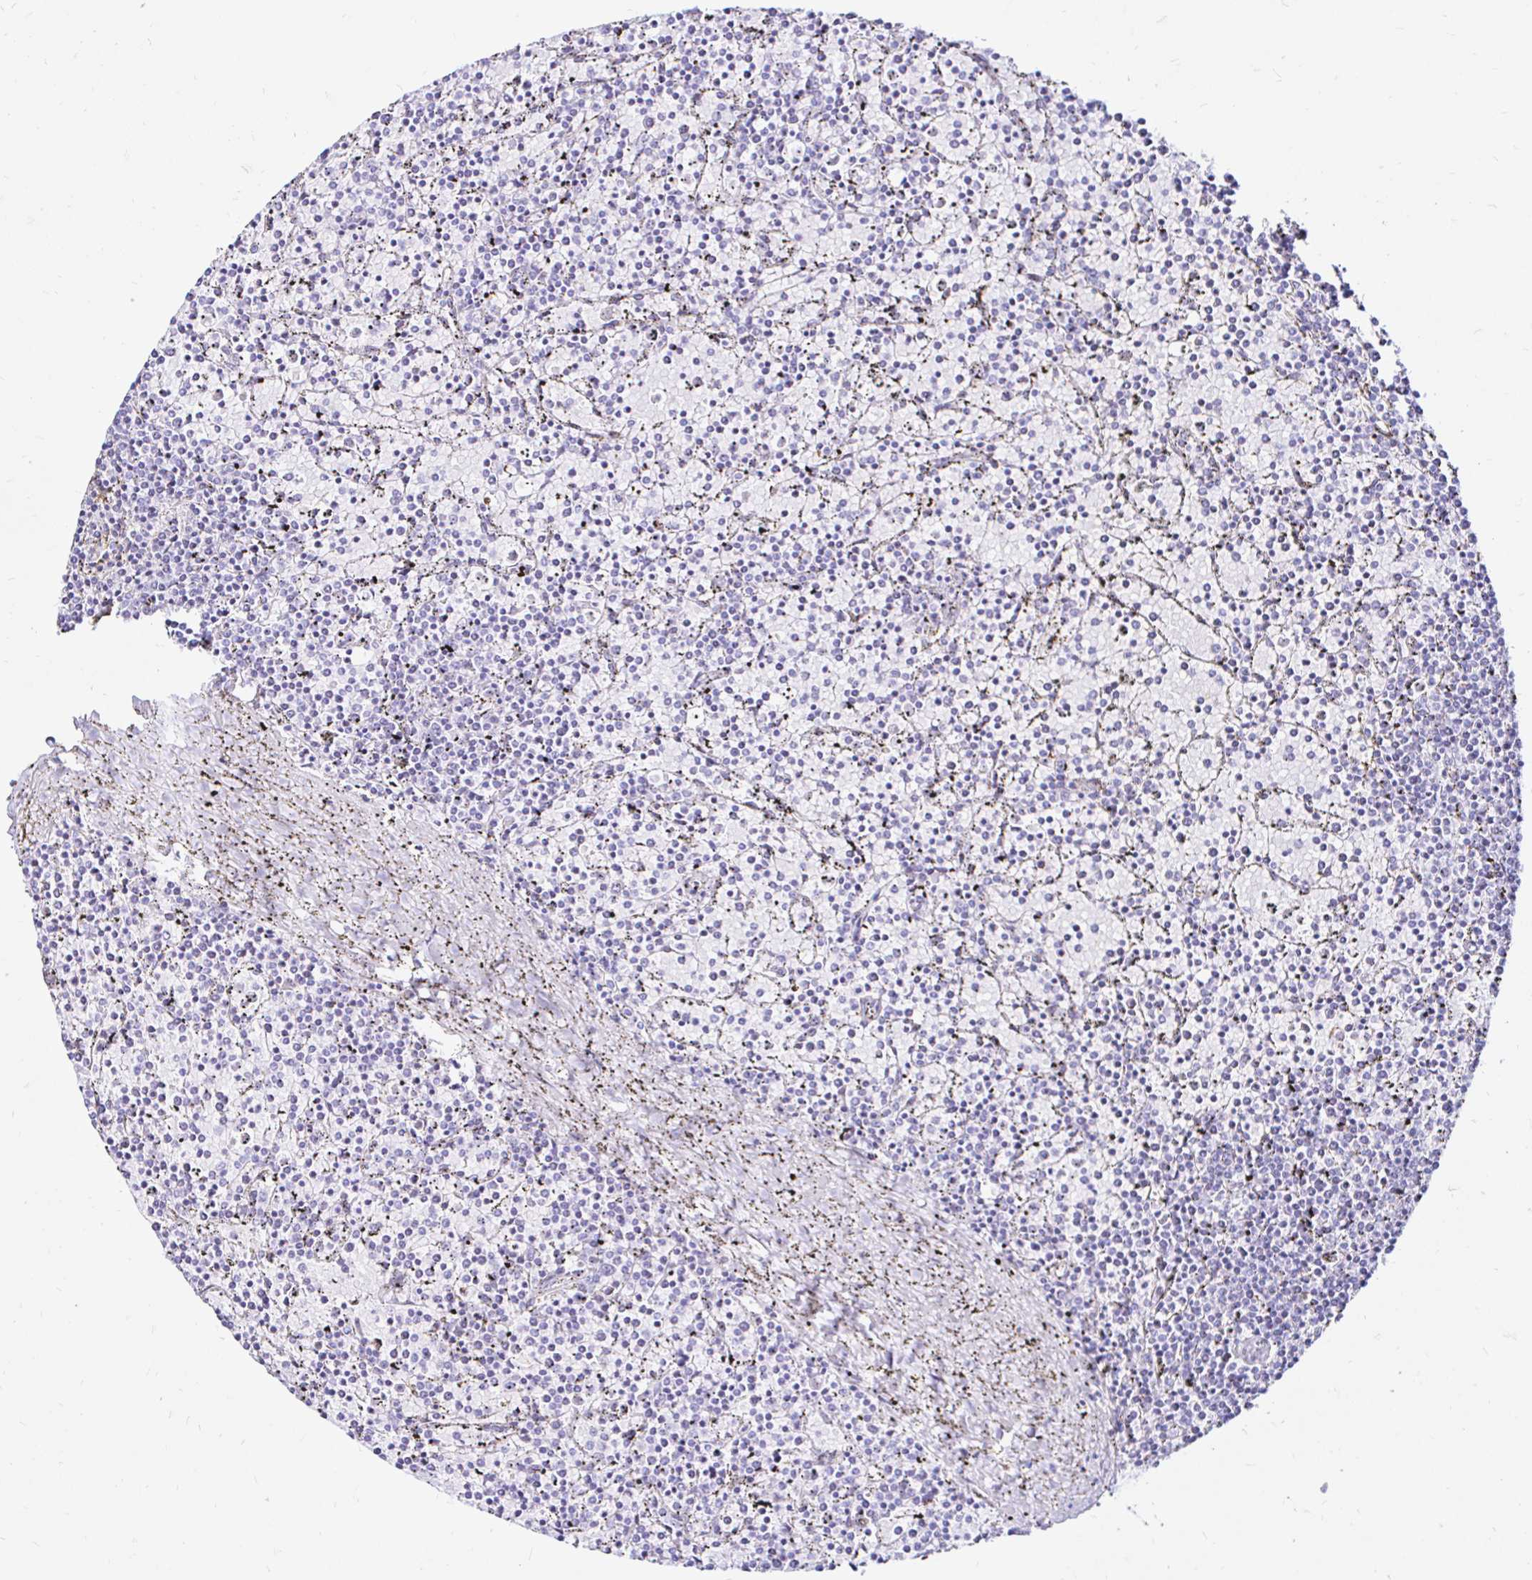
{"staining": {"intensity": "negative", "quantity": "none", "location": "none"}, "tissue": "lymphoma", "cell_type": "Tumor cells", "image_type": "cancer", "snomed": [{"axis": "morphology", "description": "Malignant lymphoma, non-Hodgkin's type, Low grade"}, {"axis": "topography", "description": "Spleen"}], "caption": "Immunohistochemistry (IHC) of human malignant lymphoma, non-Hodgkin's type (low-grade) displays no staining in tumor cells.", "gene": "ZNF432", "patient": {"sex": "female", "age": 77}}